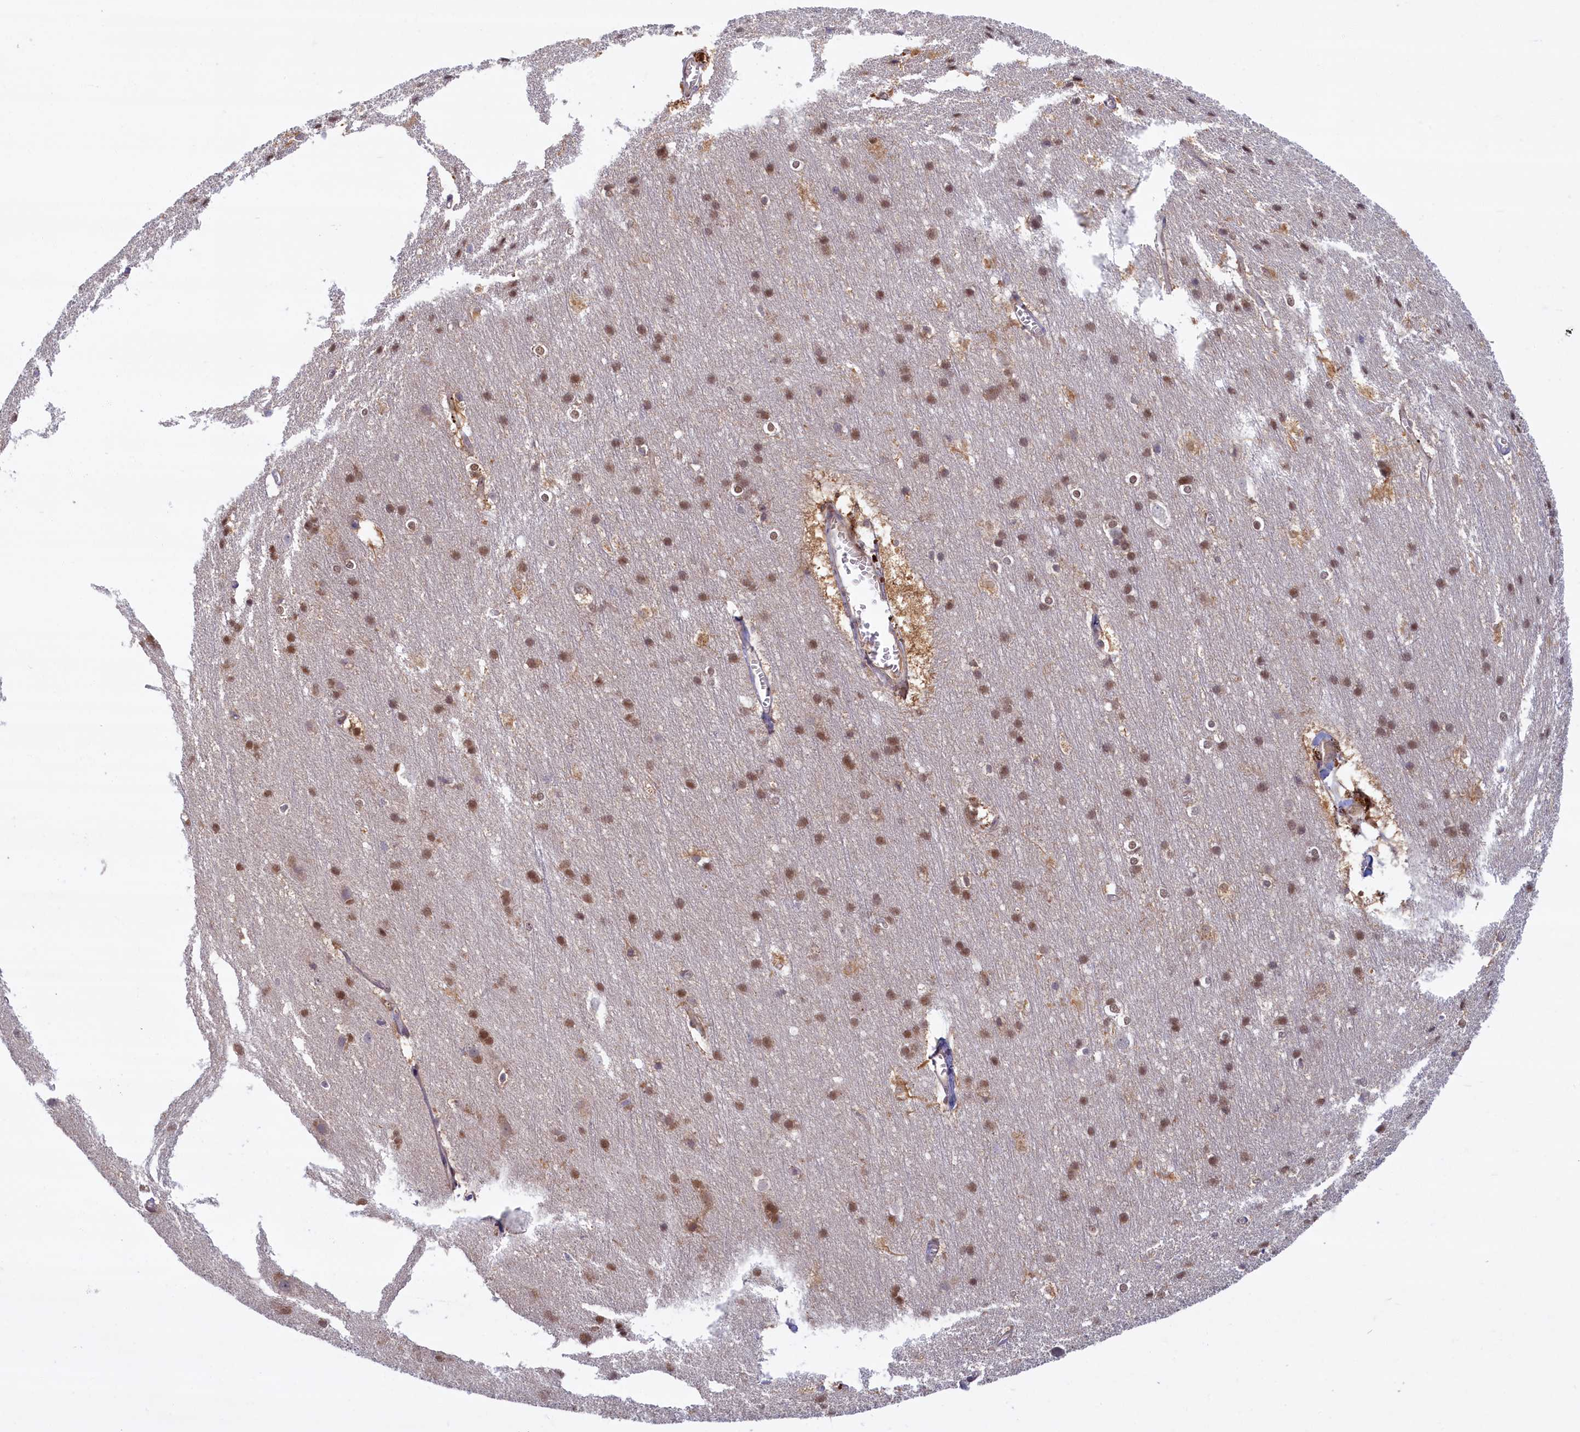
{"staining": {"intensity": "negative", "quantity": "none", "location": "none"}, "tissue": "cerebral cortex", "cell_type": "Endothelial cells", "image_type": "normal", "snomed": [{"axis": "morphology", "description": "Normal tissue, NOS"}, {"axis": "topography", "description": "Cerebral cortex"}], "caption": "DAB immunohistochemical staining of normal cerebral cortex demonstrates no significant staining in endothelial cells. The staining was performed using DAB to visualize the protein expression in brown, while the nuclei were stained in blue with hematoxylin (Magnification: 20x).", "gene": "FCSK", "patient": {"sex": "male", "age": 54}}